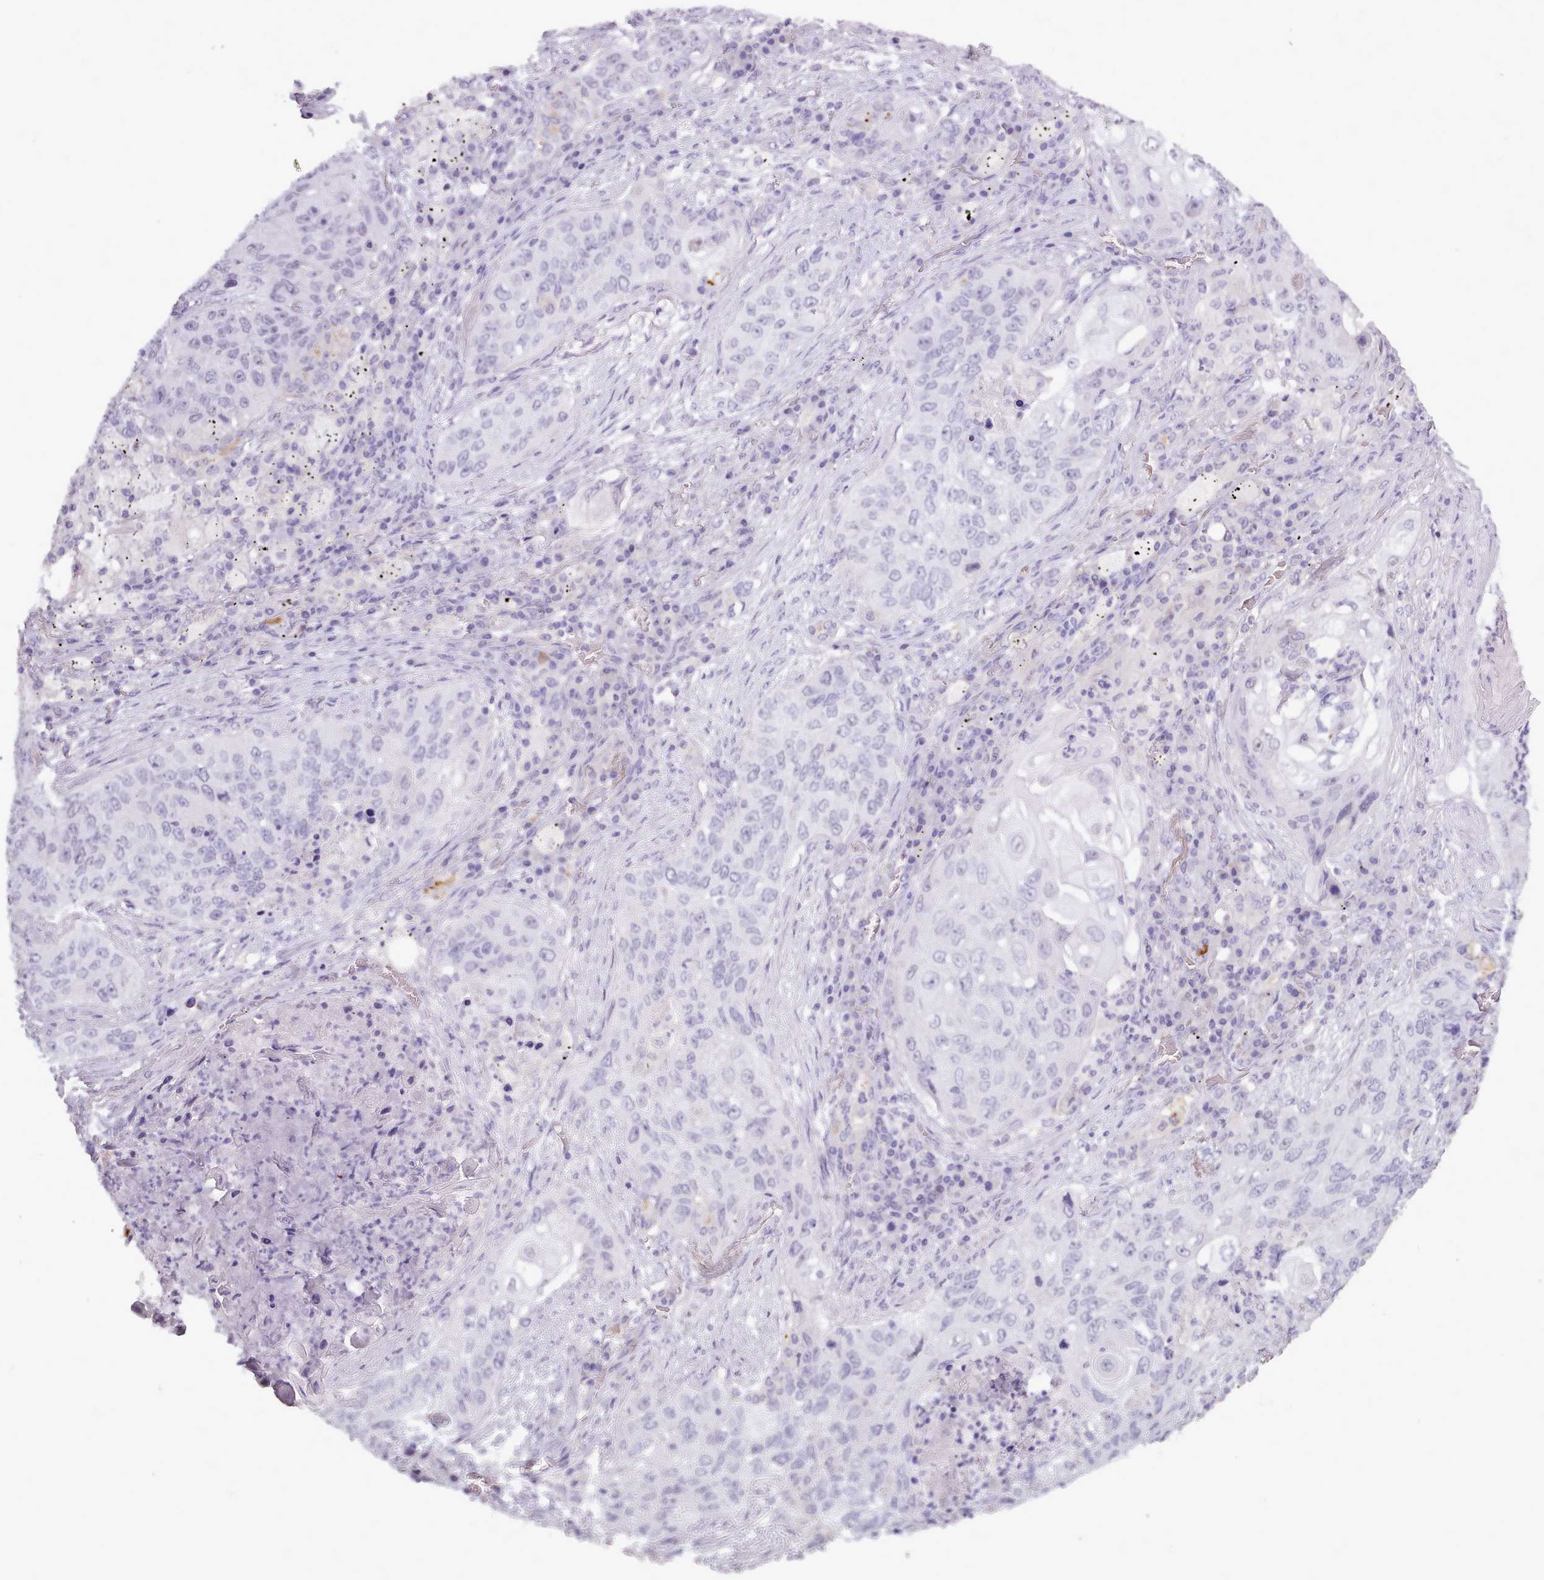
{"staining": {"intensity": "negative", "quantity": "none", "location": "none"}, "tissue": "lung cancer", "cell_type": "Tumor cells", "image_type": "cancer", "snomed": [{"axis": "morphology", "description": "Squamous cell carcinoma, NOS"}, {"axis": "topography", "description": "Lung"}], "caption": "There is no significant expression in tumor cells of lung cancer (squamous cell carcinoma).", "gene": "BDKRB2", "patient": {"sex": "female", "age": 63}}